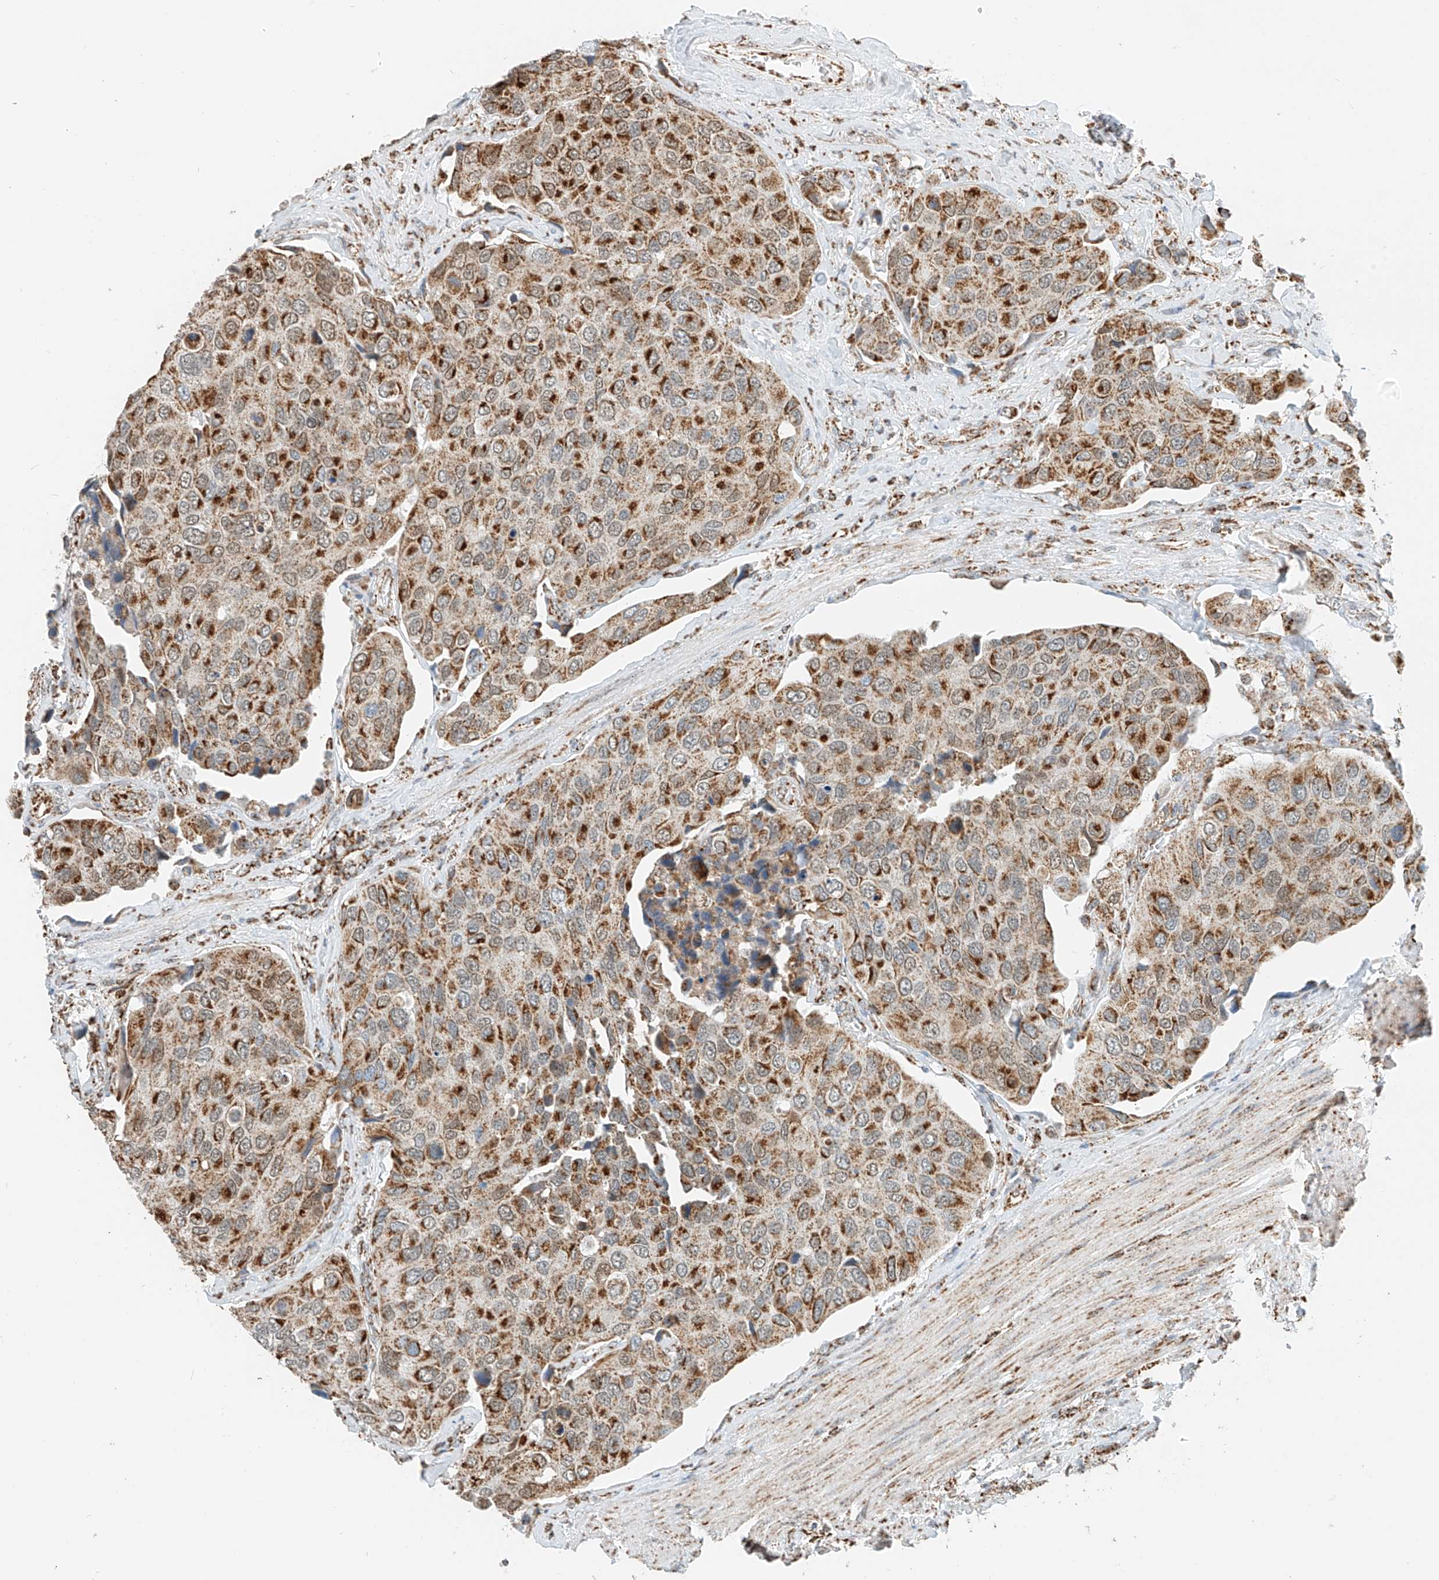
{"staining": {"intensity": "moderate", "quantity": ">75%", "location": "cytoplasmic/membranous"}, "tissue": "urothelial cancer", "cell_type": "Tumor cells", "image_type": "cancer", "snomed": [{"axis": "morphology", "description": "Urothelial carcinoma, High grade"}, {"axis": "topography", "description": "Urinary bladder"}], "caption": "Brown immunohistochemical staining in human high-grade urothelial carcinoma reveals moderate cytoplasmic/membranous expression in approximately >75% of tumor cells. (IHC, brightfield microscopy, high magnification).", "gene": "PPA2", "patient": {"sex": "male", "age": 74}}